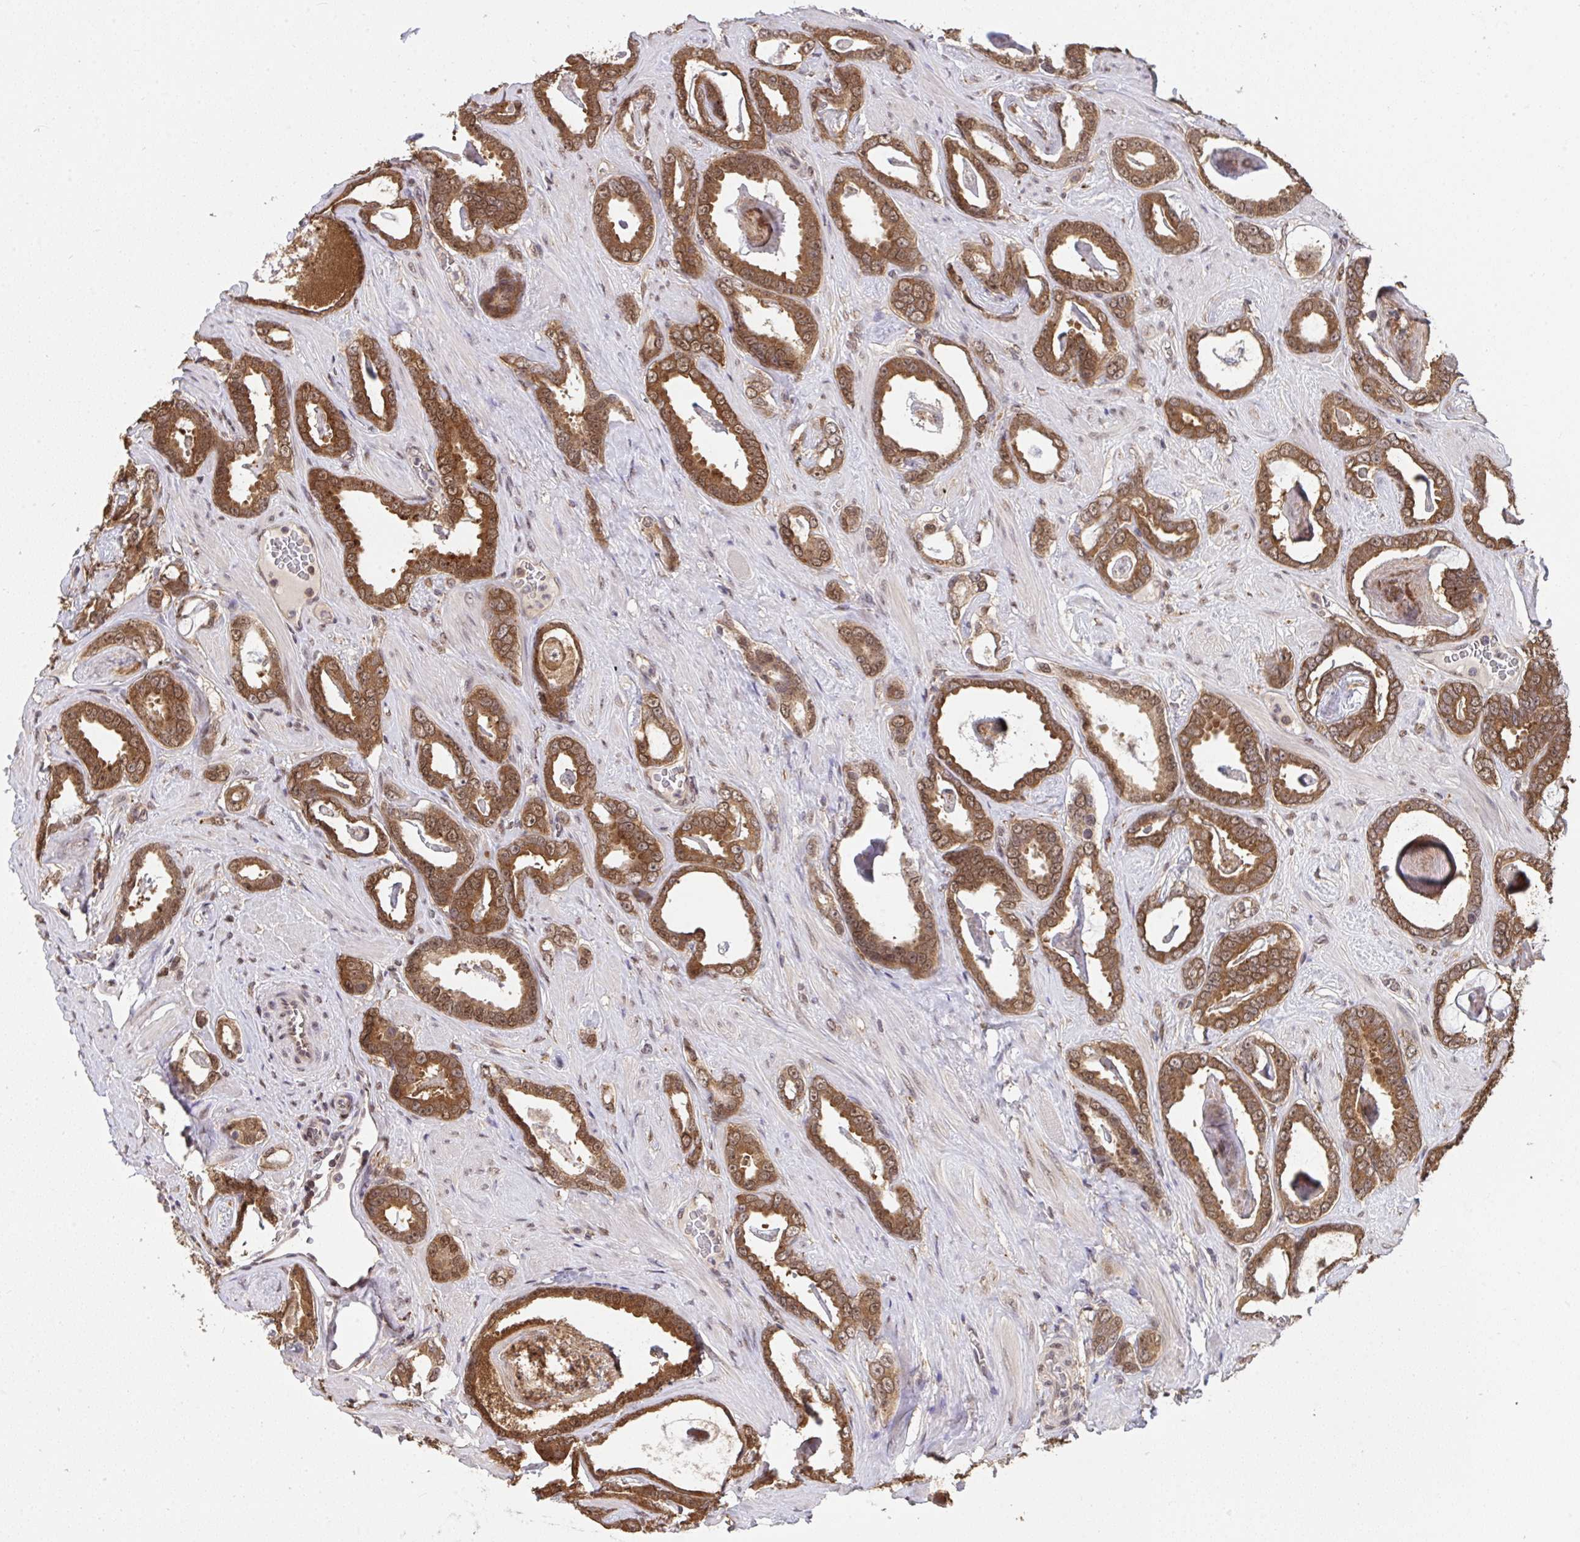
{"staining": {"intensity": "moderate", "quantity": ">75%", "location": "cytoplasmic/membranous,nuclear"}, "tissue": "prostate cancer", "cell_type": "Tumor cells", "image_type": "cancer", "snomed": [{"axis": "morphology", "description": "Adenocarcinoma, High grade"}, {"axis": "topography", "description": "Prostate"}], "caption": "An IHC micrograph of tumor tissue is shown. Protein staining in brown highlights moderate cytoplasmic/membranous and nuclear positivity in high-grade adenocarcinoma (prostate) within tumor cells.", "gene": "C12orf57", "patient": {"sex": "male", "age": 63}}